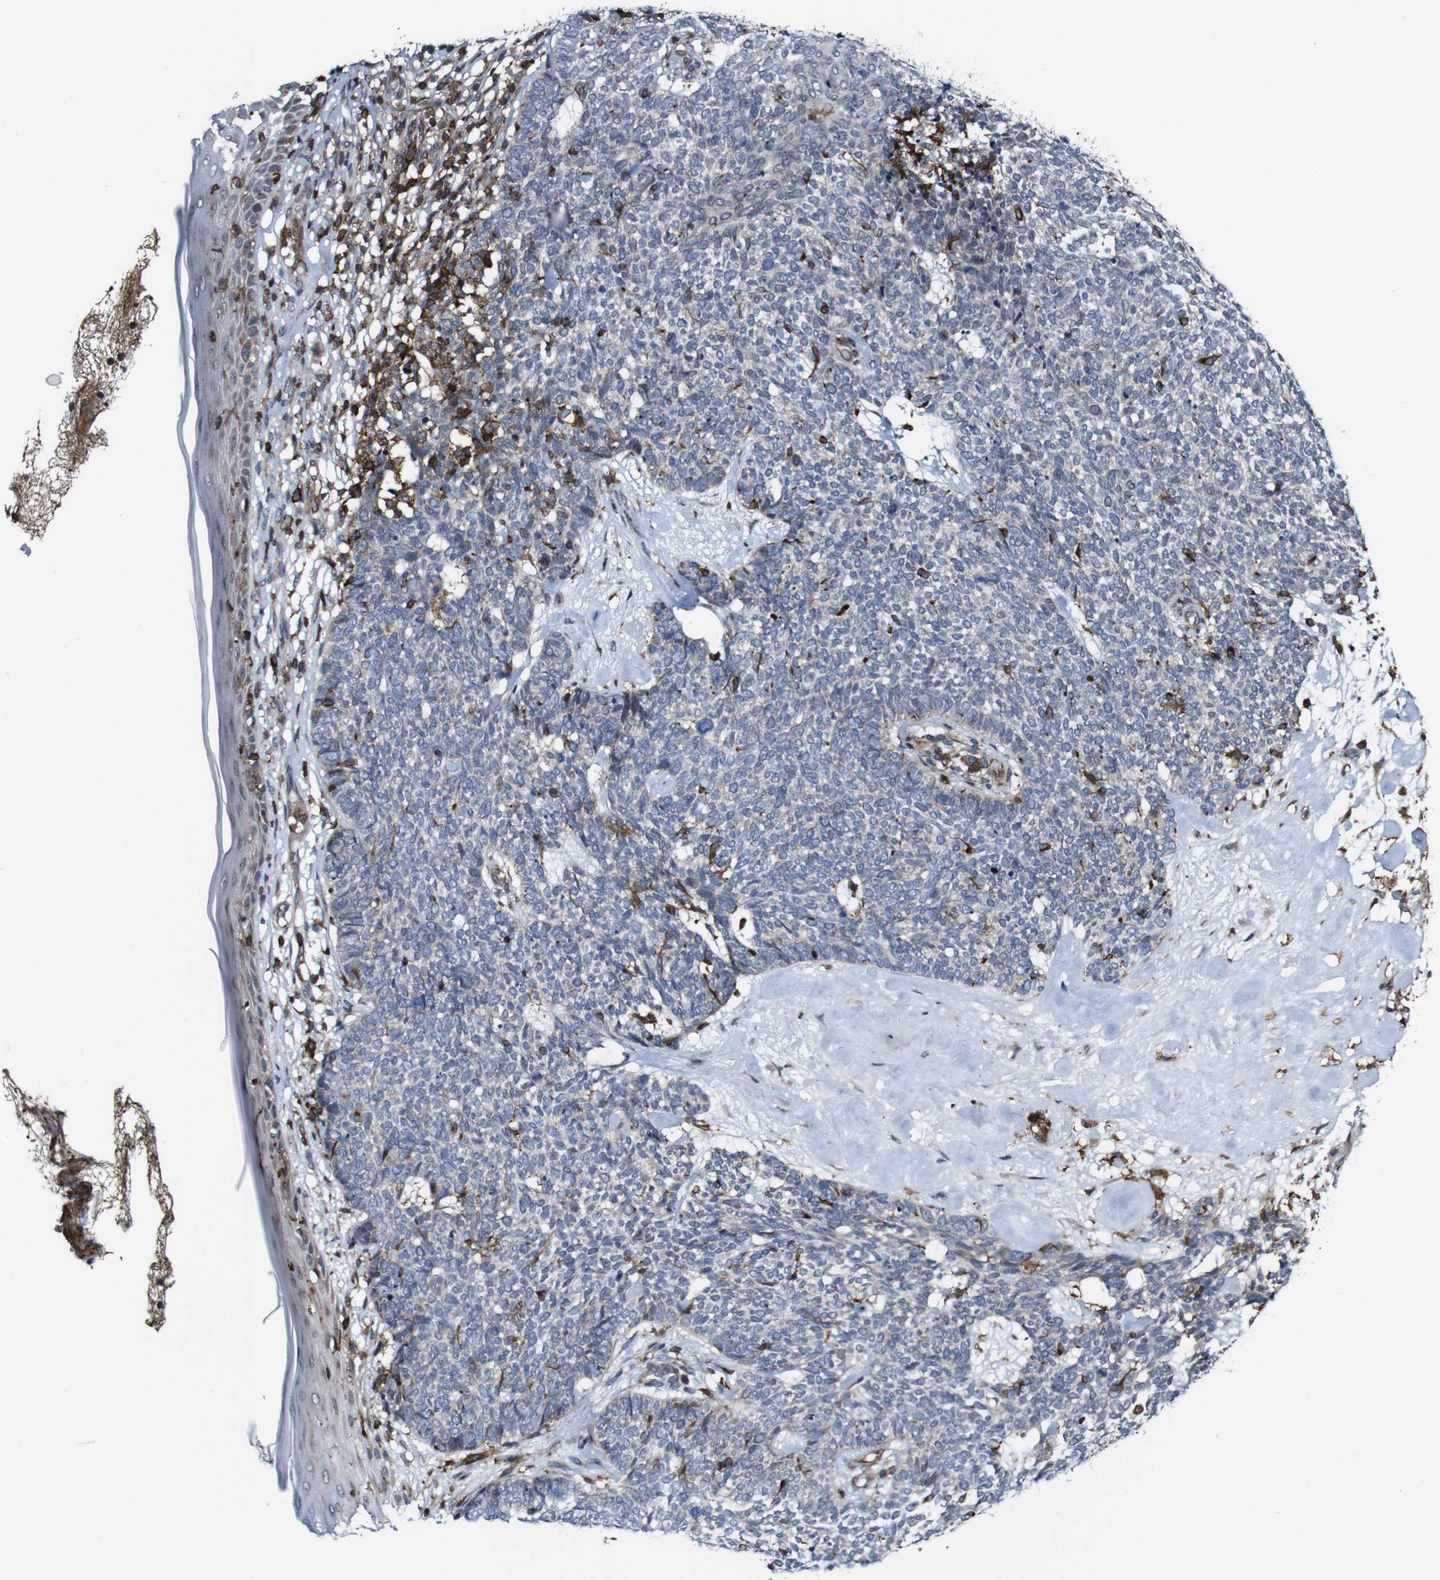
{"staining": {"intensity": "negative", "quantity": "none", "location": "none"}, "tissue": "skin cancer", "cell_type": "Tumor cells", "image_type": "cancer", "snomed": [{"axis": "morphology", "description": "Basal cell carcinoma"}, {"axis": "topography", "description": "Skin"}], "caption": "DAB immunohistochemical staining of skin basal cell carcinoma displays no significant expression in tumor cells. The staining was performed using DAB to visualize the protein expression in brown, while the nuclei were stained in blue with hematoxylin (Magnification: 20x).", "gene": "JAK2", "patient": {"sex": "female", "age": 84}}